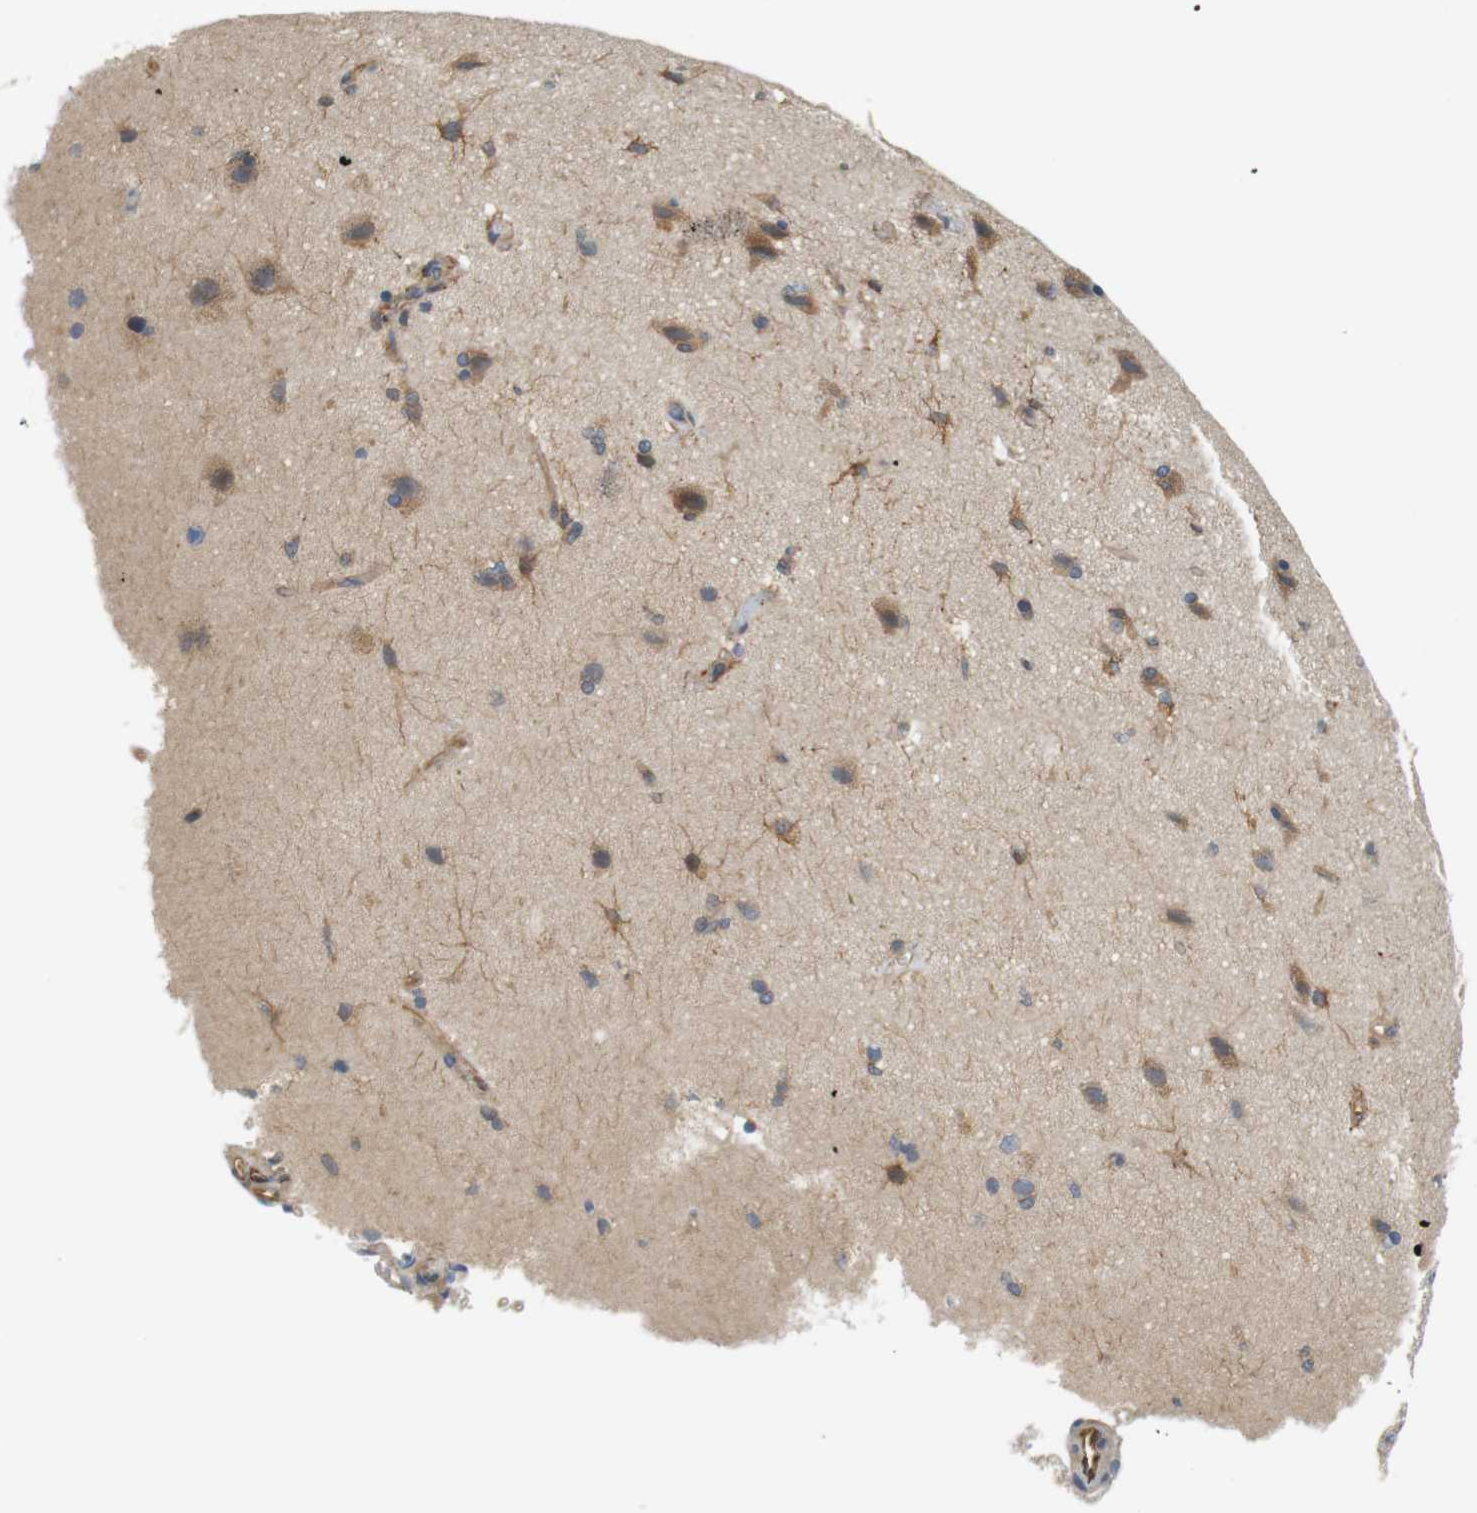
{"staining": {"intensity": "moderate", "quantity": ">75%", "location": "cytoplasmic/membranous"}, "tissue": "cerebral cortex", "cell_type": "Endothelial cells", "image_type": "normal", "snomed": [{"axis": "morphology", "description": "Normal tissue, NOS"}, {"axis": "topography", "description": "Cerebral cortex"}], "caption": "Protein staining of unremarkable cerebral cortex demonstrates moderate cytoplasmic/membranous positivity in about >75% of endothelial cells.", "gene": "SH3GLB1", "patient": {"sex": "male", "age": 62}}